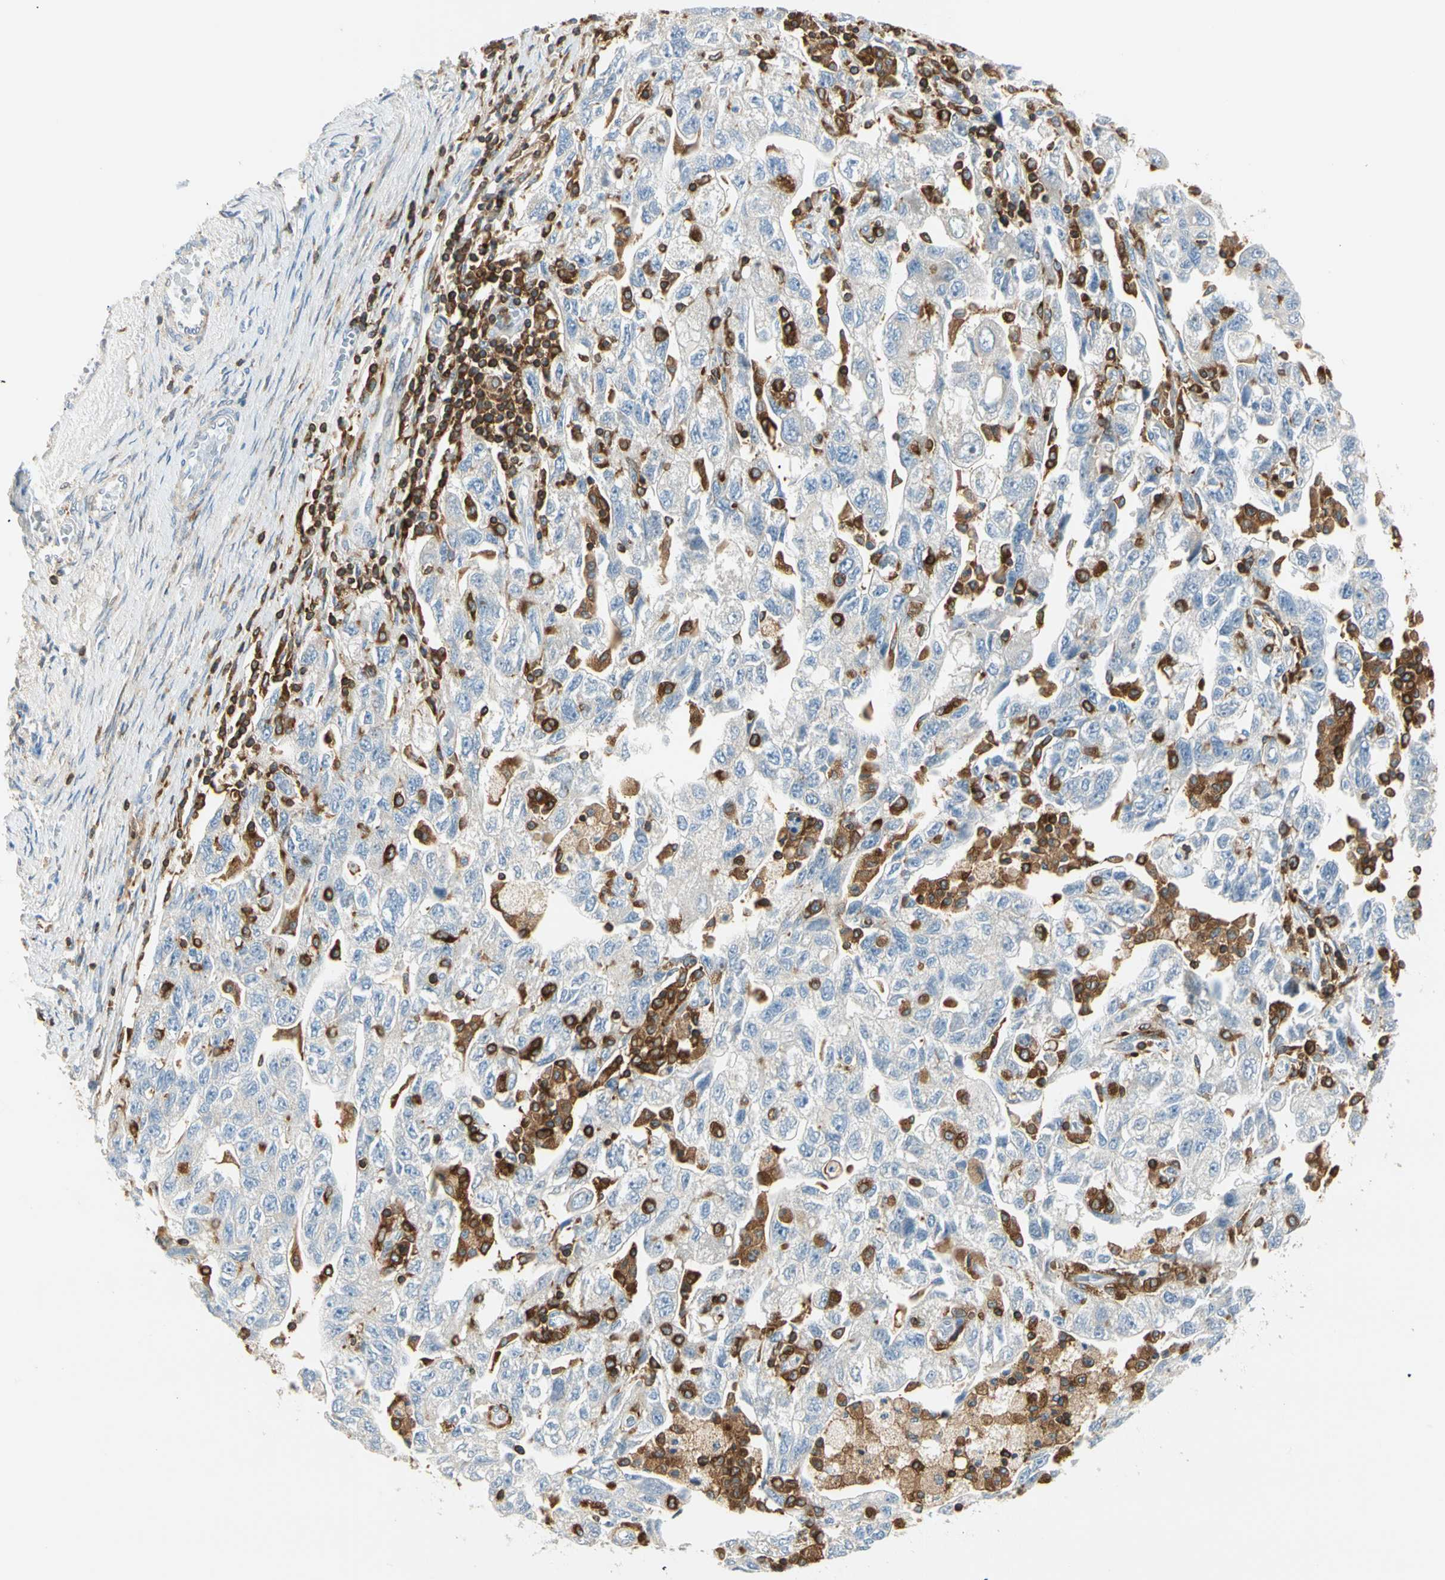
{"staining": {"intensity": "negative", "quantity": "none", "location": "none"}, "tissue": "ovarian cancer", "cell_type": "Tumor cells", "image_type": "cancer", "snomed": [{"axis": "morphology", "description": "Carcinoma, NOS"}, {"axis": "morphology", "description": "Cystadenocarcinoma, serous, NOS"}, {"axis": "topography", "description": "Ovary"}], "caption": "The immunohistochemistry (IHC) photomicrograph has no significant staining in tumor cells of ovarian cancer (serous cystadenocarcinoma) tissue.", "gene": "FMNL1", "patient": {"sex": "female", "age": 69}}